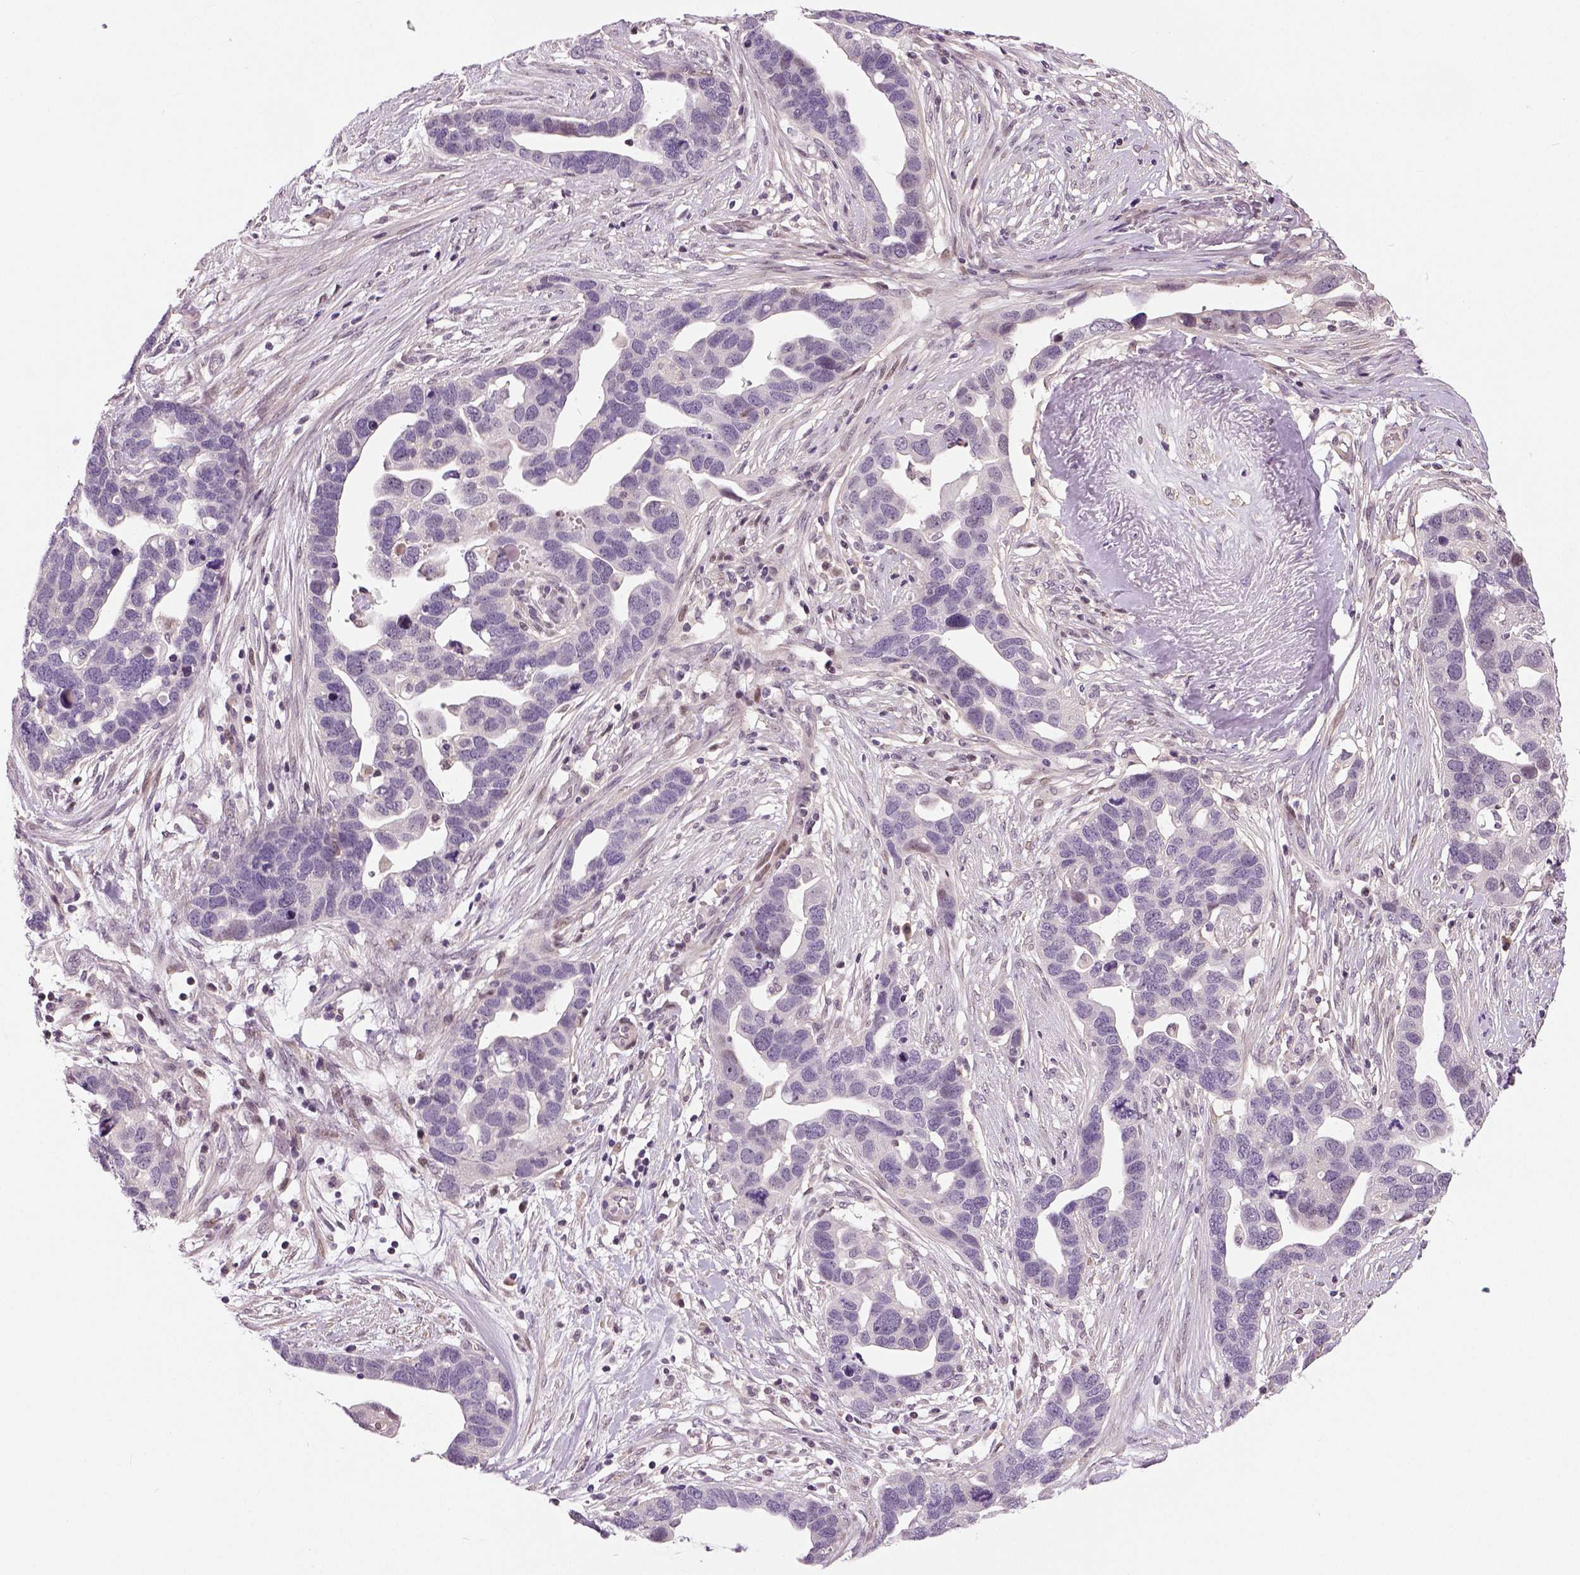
{"staining": {"intensity": "negative", "quantity": "none", "location": "none"}, "tissue": "ovarian cancer", "cell_type": "Tumor cells", "image_type": "cancer", "snomed": [{"axis": "morphology", "description": "Cystadenocarcinoma, serous, NOS"}, {"axis": "topography", "description": "Ovary"}], "caption": "A micrograph of human serous cystadenocarcinoma (ovarian) is negative for staining in tumor cells.", "gene": "NECAB1", "patient": {"sex": "female", "age": 54}}